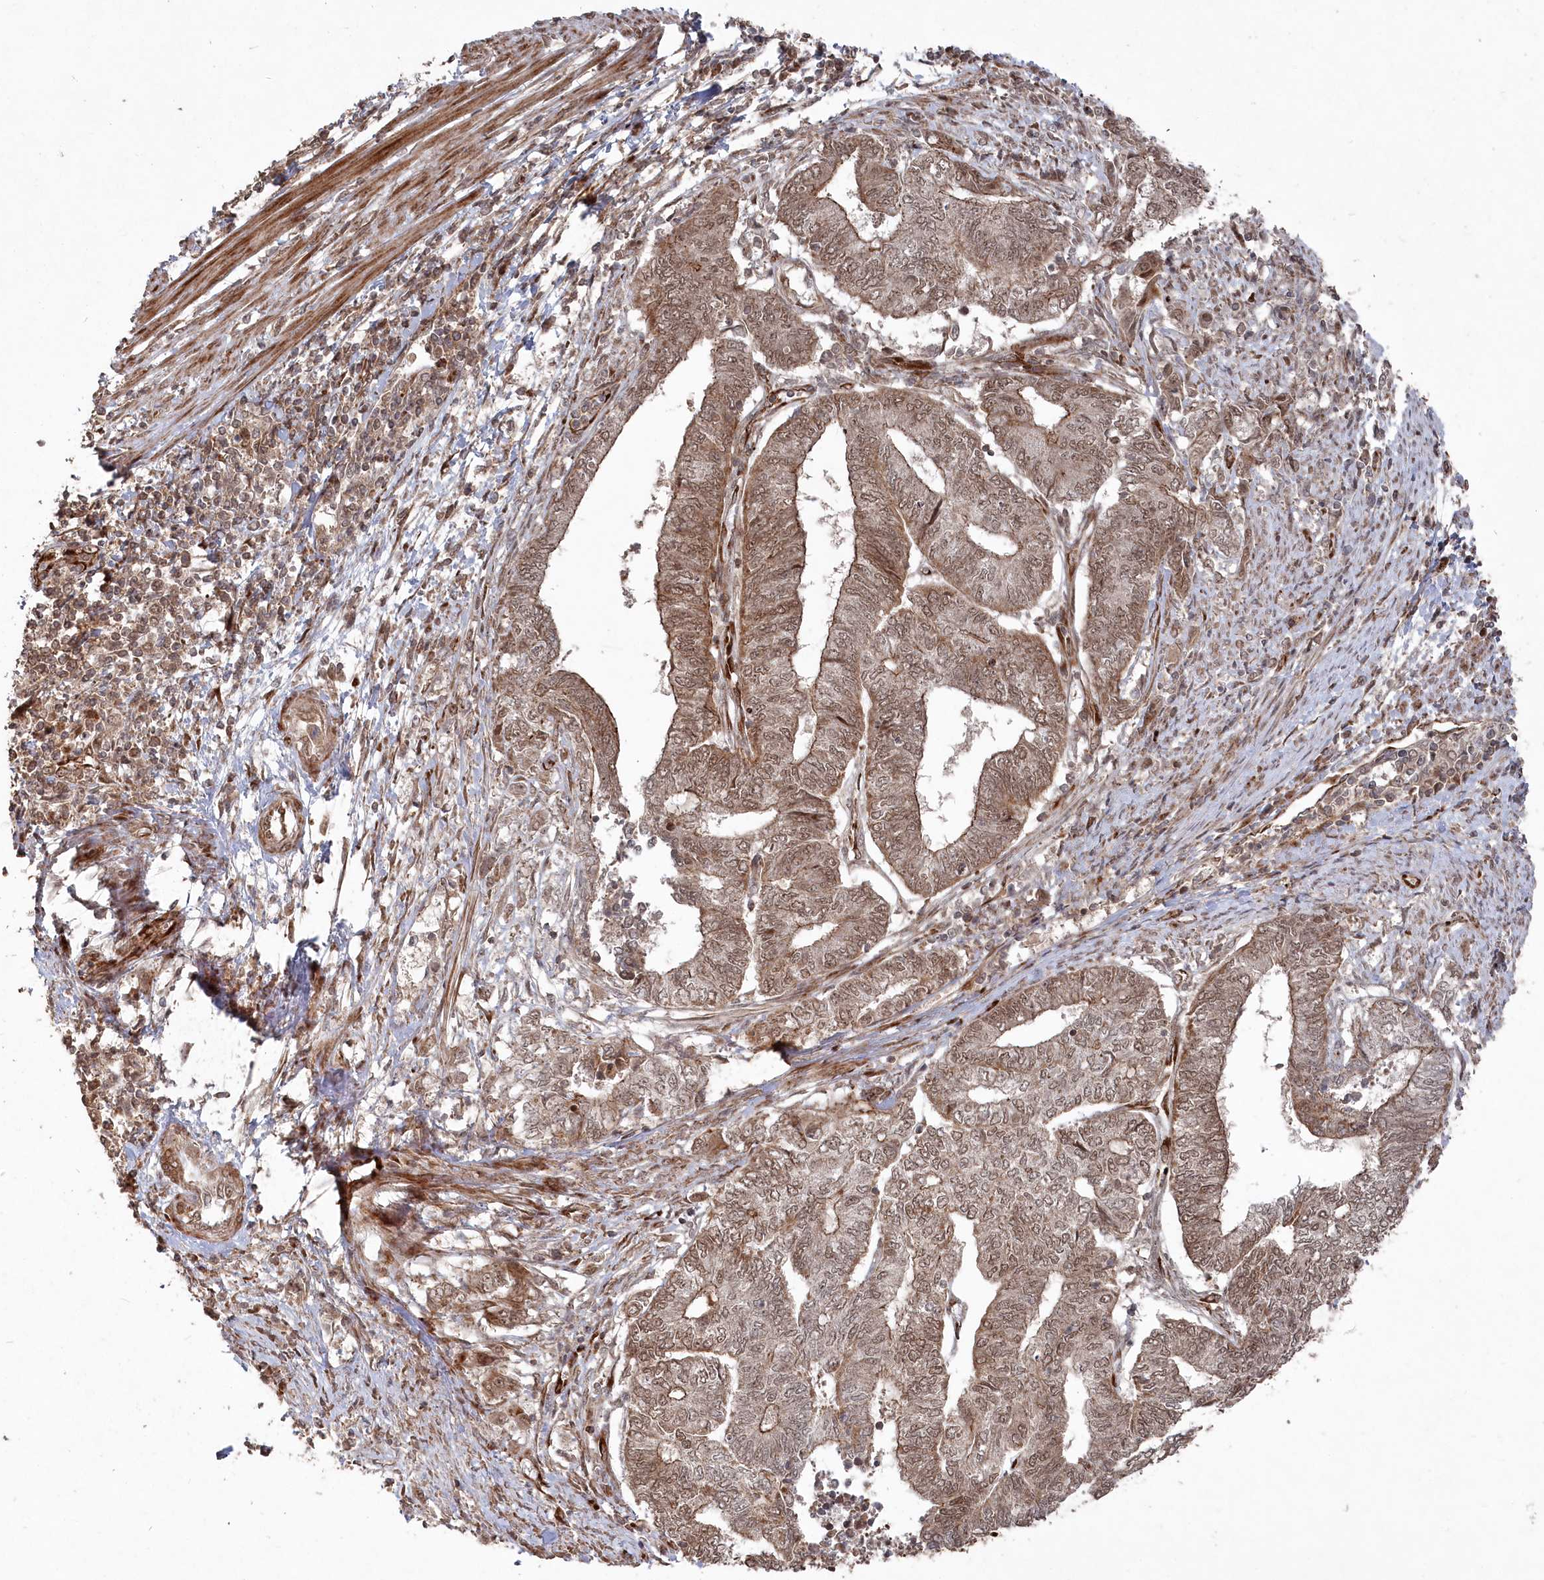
{"staining": {"intensity": "moderate", "quantity": ">75%", "location": "cytoplasmic/membranous,nuclear"}, "tissue": "endometrial cancer", "cell_type": "Tumor cells", "image_type": "cancer", "snomed": [{"axis": "morphology", "description": "Adenocarcinoma, NOS"}, {"axis": "topography", "description": "Uterus"}, {"axis": "topography", "description": "Endometrium"}], "caption": "Immunohistochemical staining of human endometrial cancer demonstrates moderate cytoplasmic/membranous and nuclear protein staining in approximately >75% of tumor cells.", "gene": "POLR3A", "patient": {"sex": "female", "age": 70}}